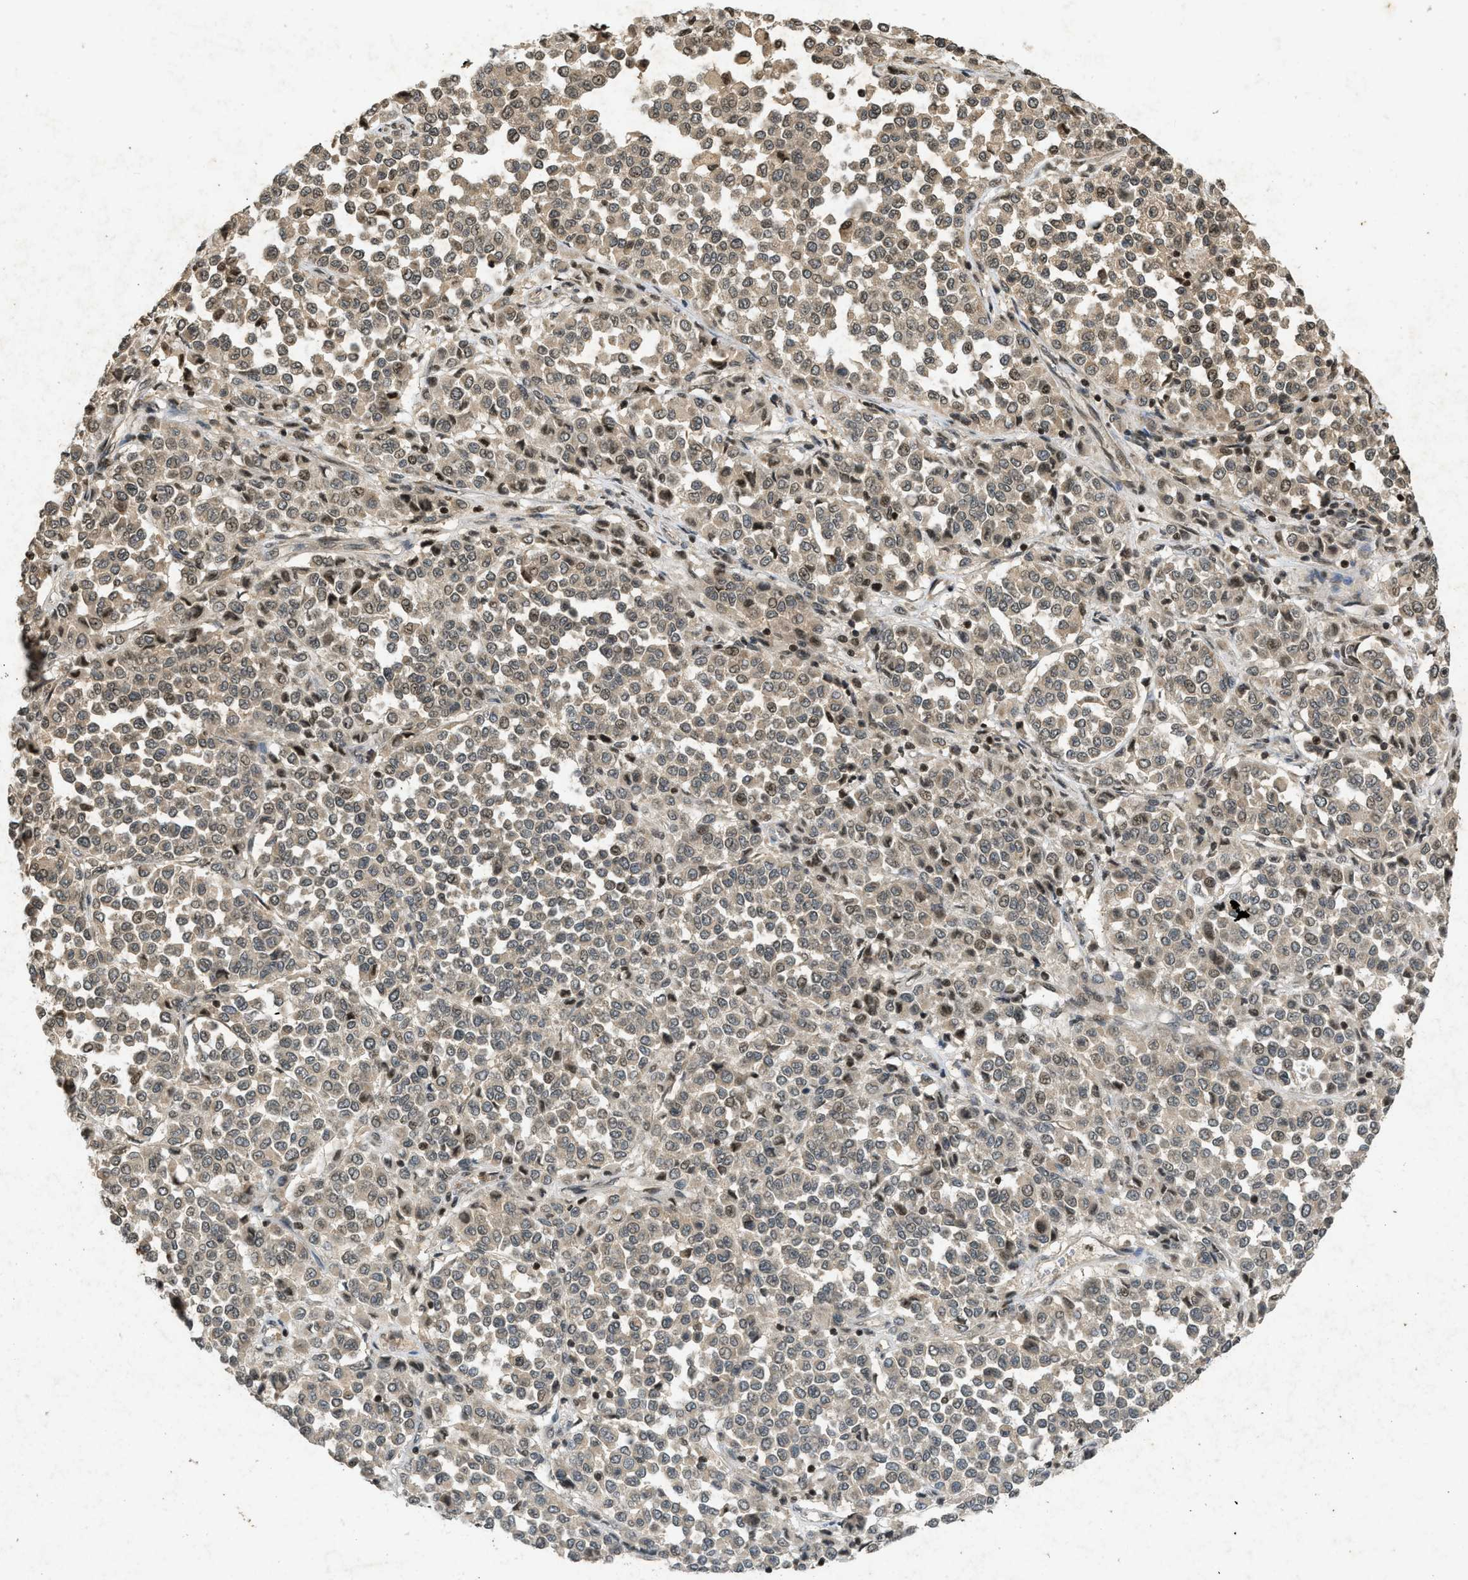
{"staining": {"intensity": "moderate", "quantity": "25%-75%", "location": "nuclear"}, "tissue": "melanoma", "cell_type": "Tumor cells", "image_type": "cancer", "snomed": [{"axis": "morphology", "description": "Malignant melanoma, Metastatic site"}, {"axis": "topography", "description": "Pancreas"}], "caption": "Melanoma was stained to show a protein in brown. There is medium levels of moderate nuclear positivity in about 25%-75% of tumor cells.", "gene": "SIAH1", "patient": {"sex": "female", "age": 30}}